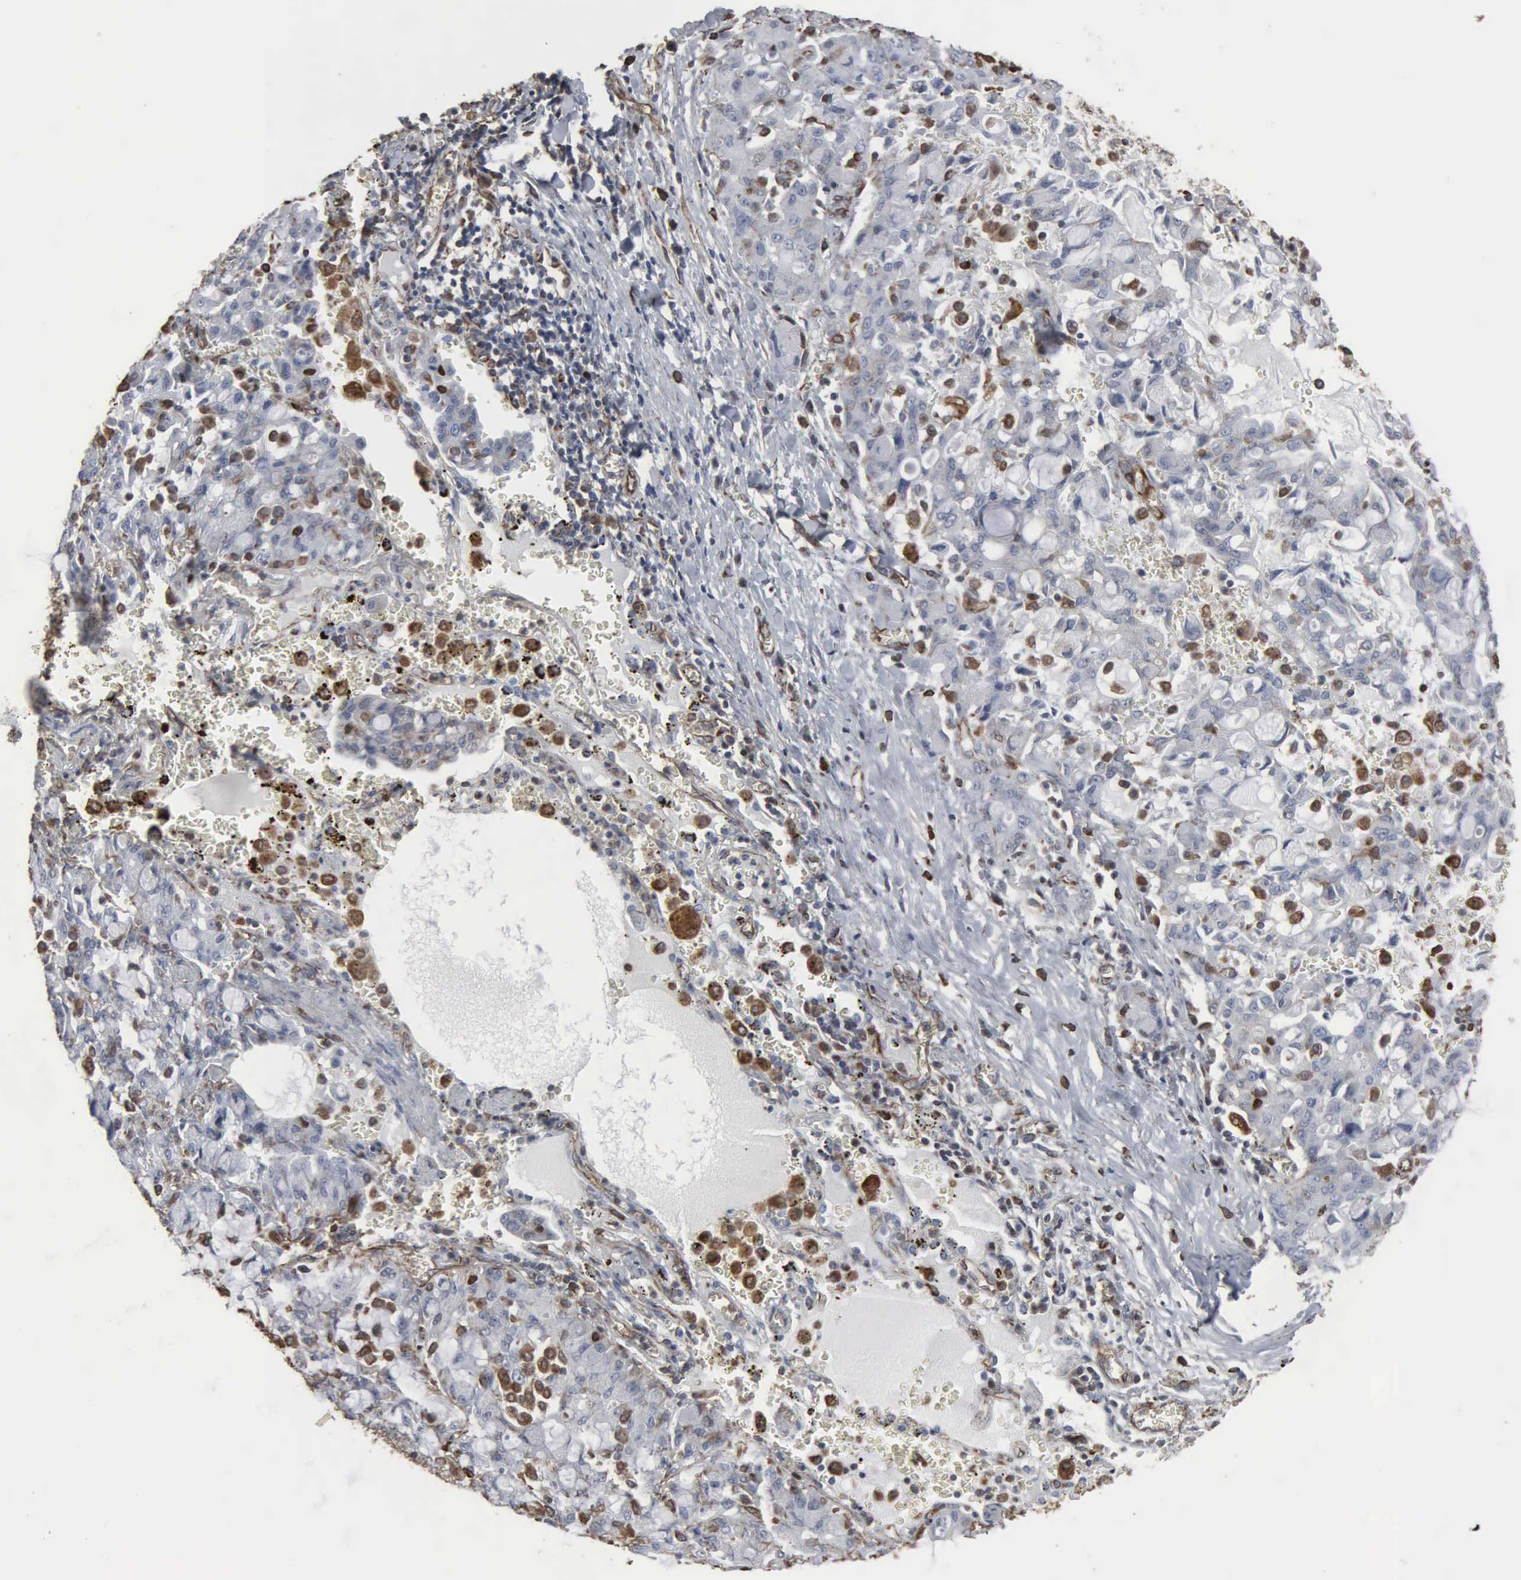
{"staining": {"intensity": "moderate", "quantity": "<25%", "location": "nuclear"}, "tissue": "lung cancer", "cell_type": "Tumor cells", "image_type": "cancer", "snomed": [{"axis": "morphology", "description": "Adenocarcinoma, NOS"}, {"axis": "topography", "description": "Lung"}], "caption": "Tumor cells exhibit low levels of moderate nuclear expression in about <25% of cells in lung cancer (adenocarcinoma).", "gene": "CCNE1", "patient": {"sex": "female", "age": 44}}